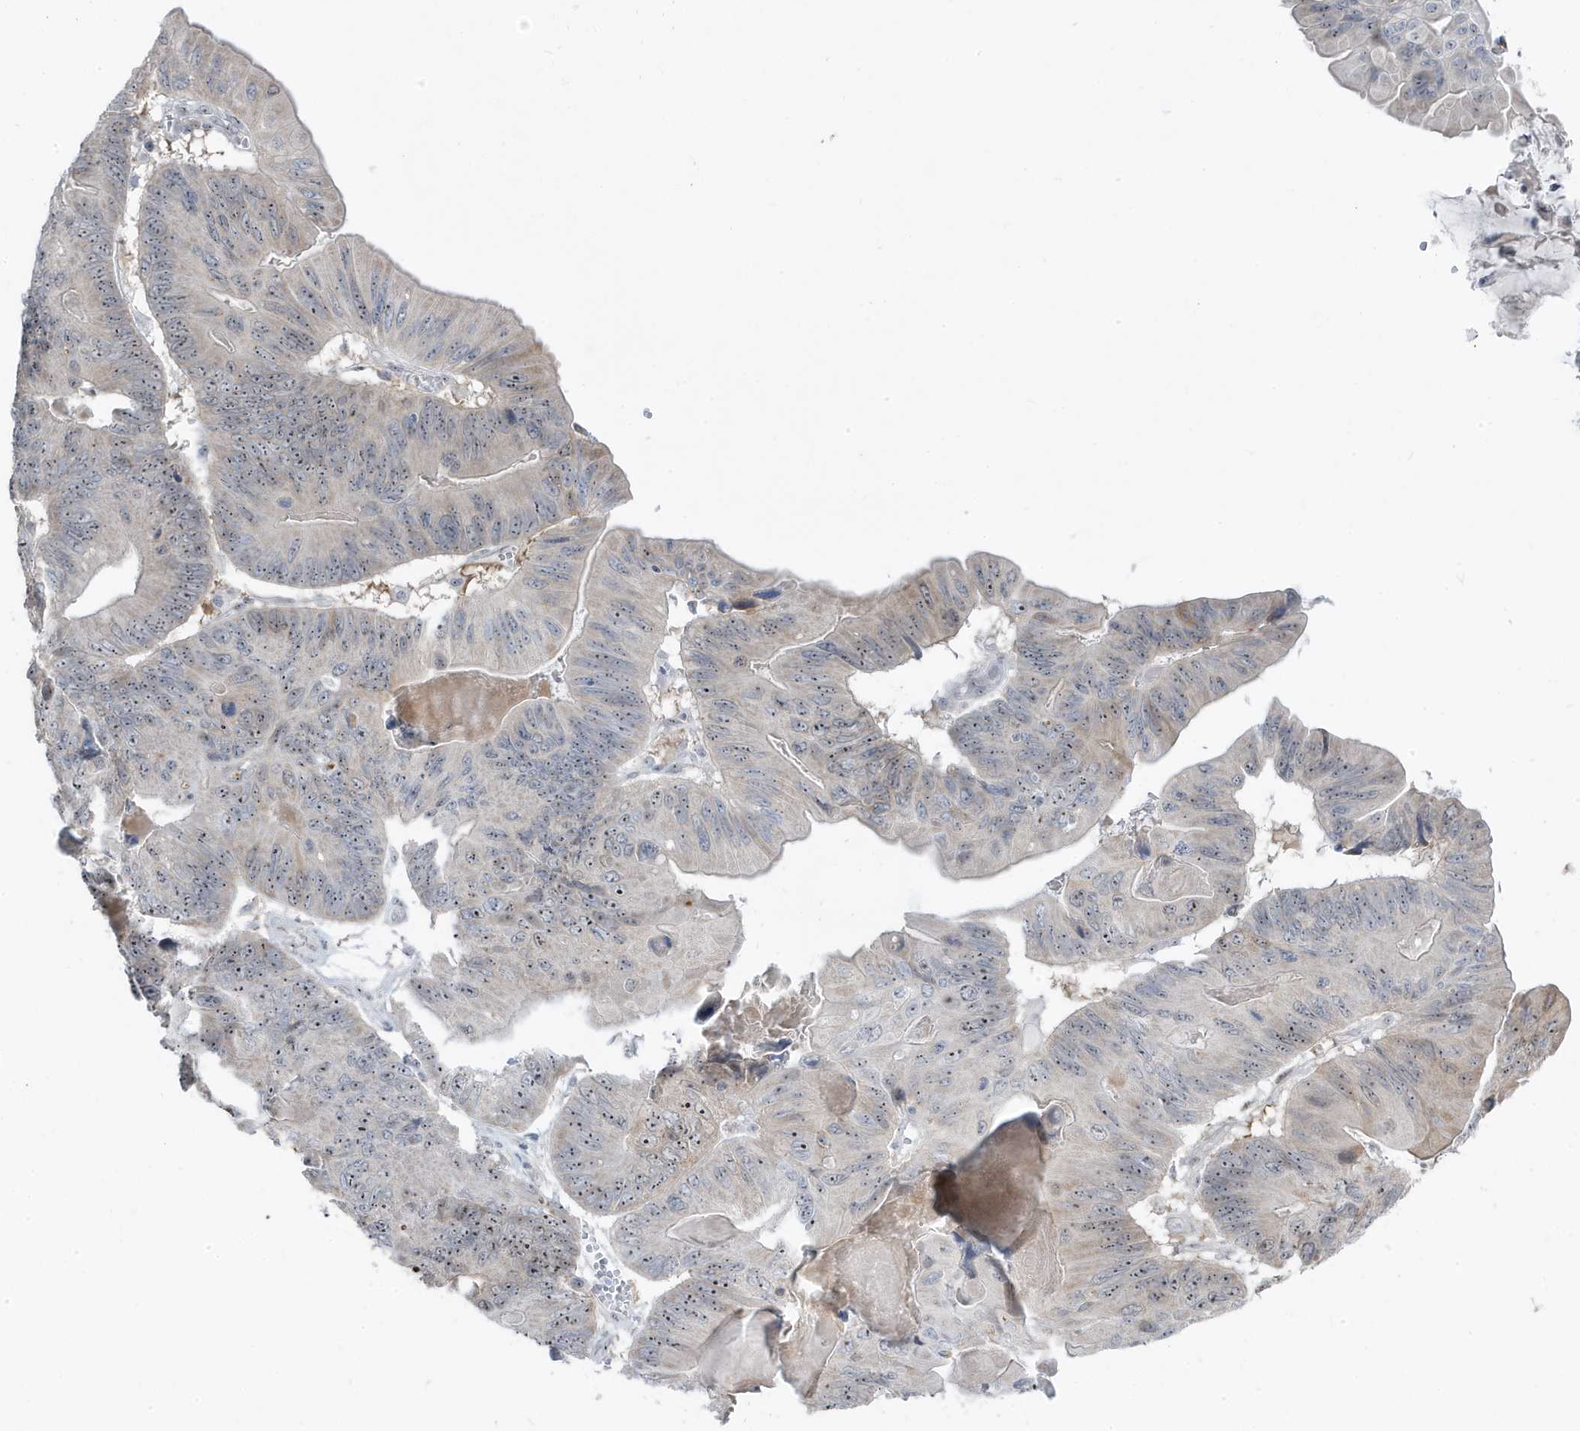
{"staining": {"intensity": "moderate", "quantity": "25%-75%", "location": "nuclear"}, "tissue": "ovarian cancer", "cell_type": "Tumor cells", "image_type": "cancer", "snomed": [{"axis": "morphology", "description": "Cystadenocarcinoma, mucinous, NOS"}, {"axis": "topography", "description": "Ovary"}], "caption": "Protein expression analysis of human mucinous cystadenocarcinoma (ovarian) reveals moderate nuclear staining in about 25%-75% of tumor cells.", "gene": "TSEN15", "patient": {"sex": "female", "age": 61}}